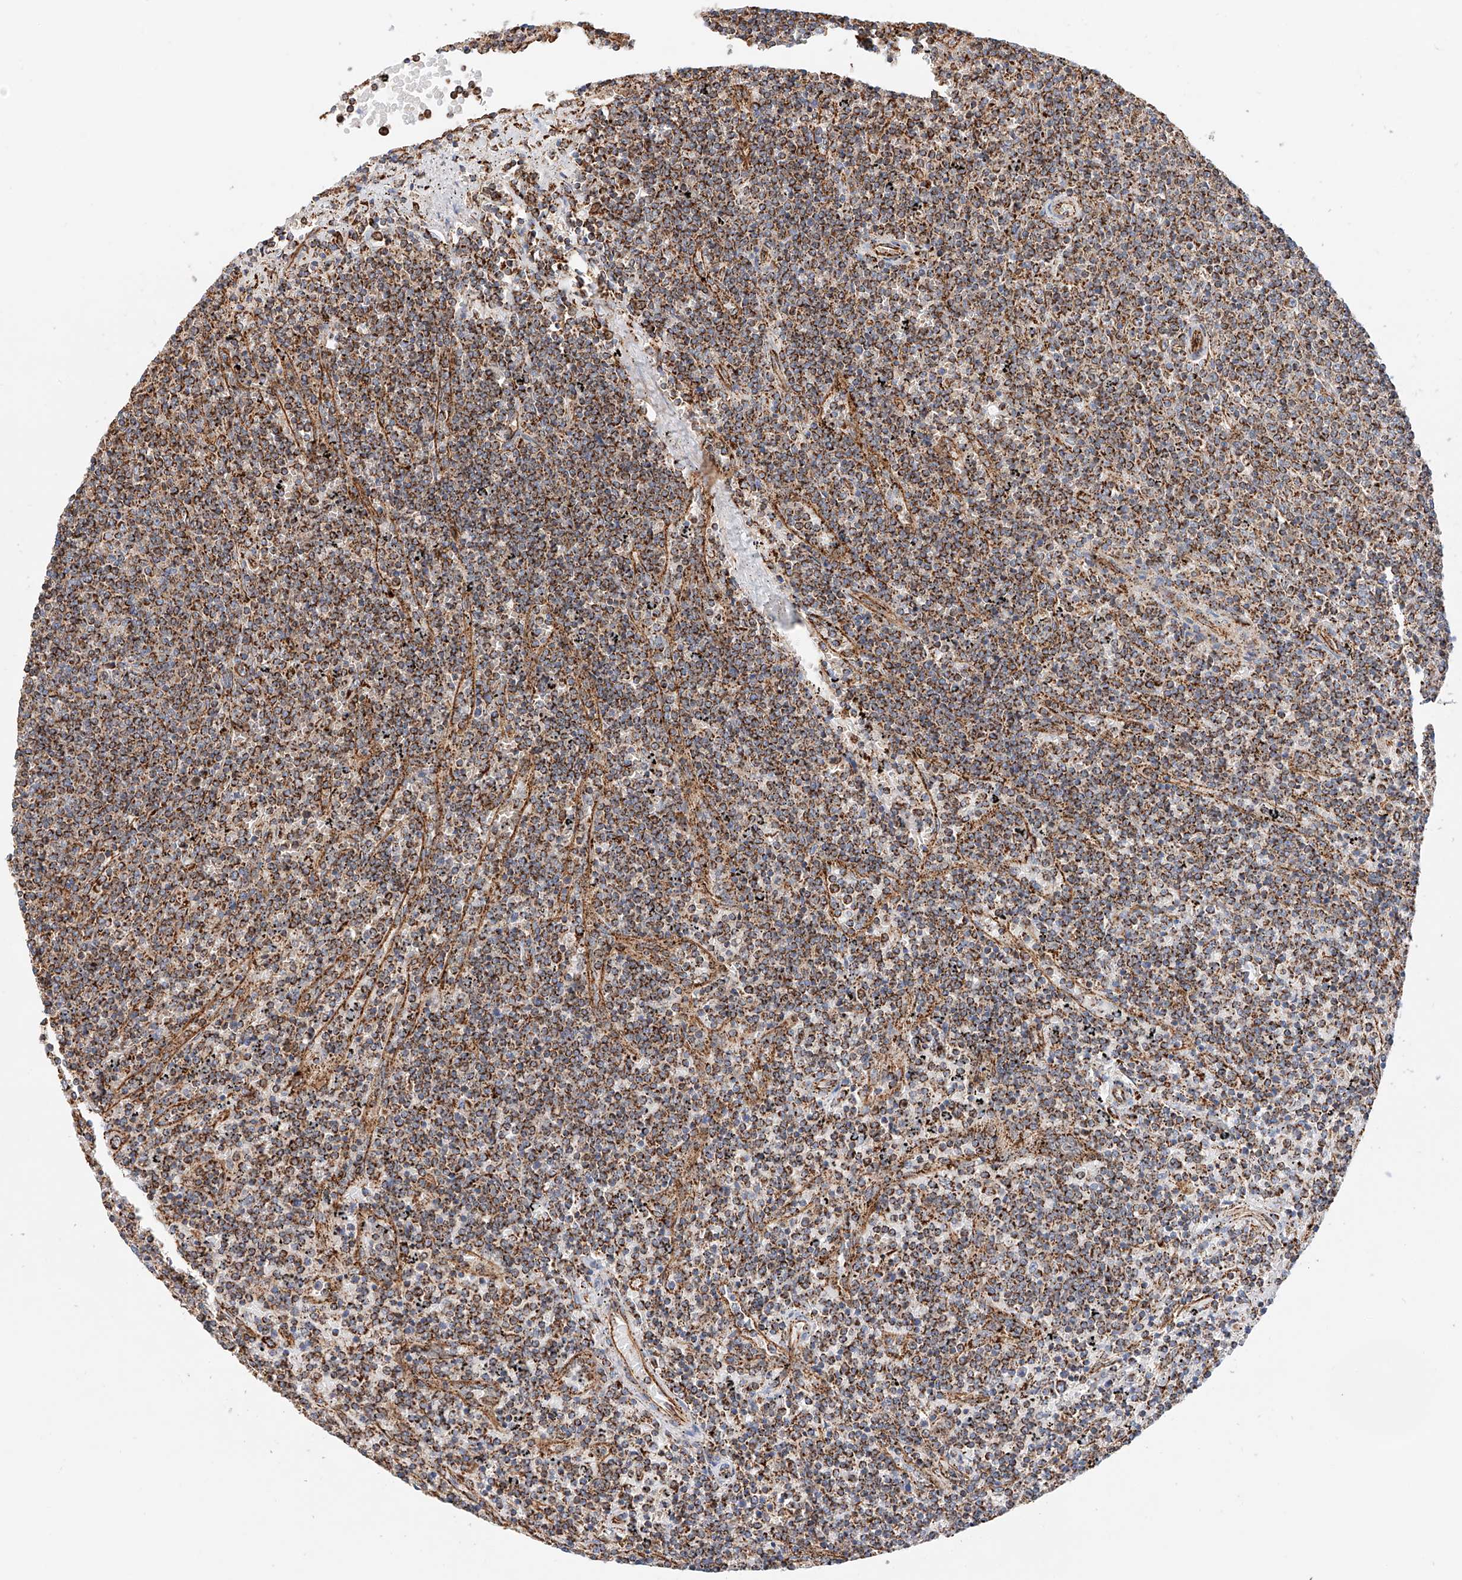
{"staining": {"intensity": "moderate", "quantity": ">75%", "location": "cytoplasmic/membranous"}, "tissue": "lymphoma", "cell_type": "Tumor cells", "image_type": "cancer", "snomed": [{"axis": "morphology", "description": "Malignant lymphoma, non-Hodgkin's type, Low grade"}, {"axis": "topography", "description": "Spleen"}], "caption": "A photomicrograph showing moderate cytoplasmic/membranous staining in approximately >75% of tumor cells in lymphoma, as visualized by brown immunohistochemical staining.", "gene": "NDUFV3", "patient": {"sex": "female", "age": 50}}